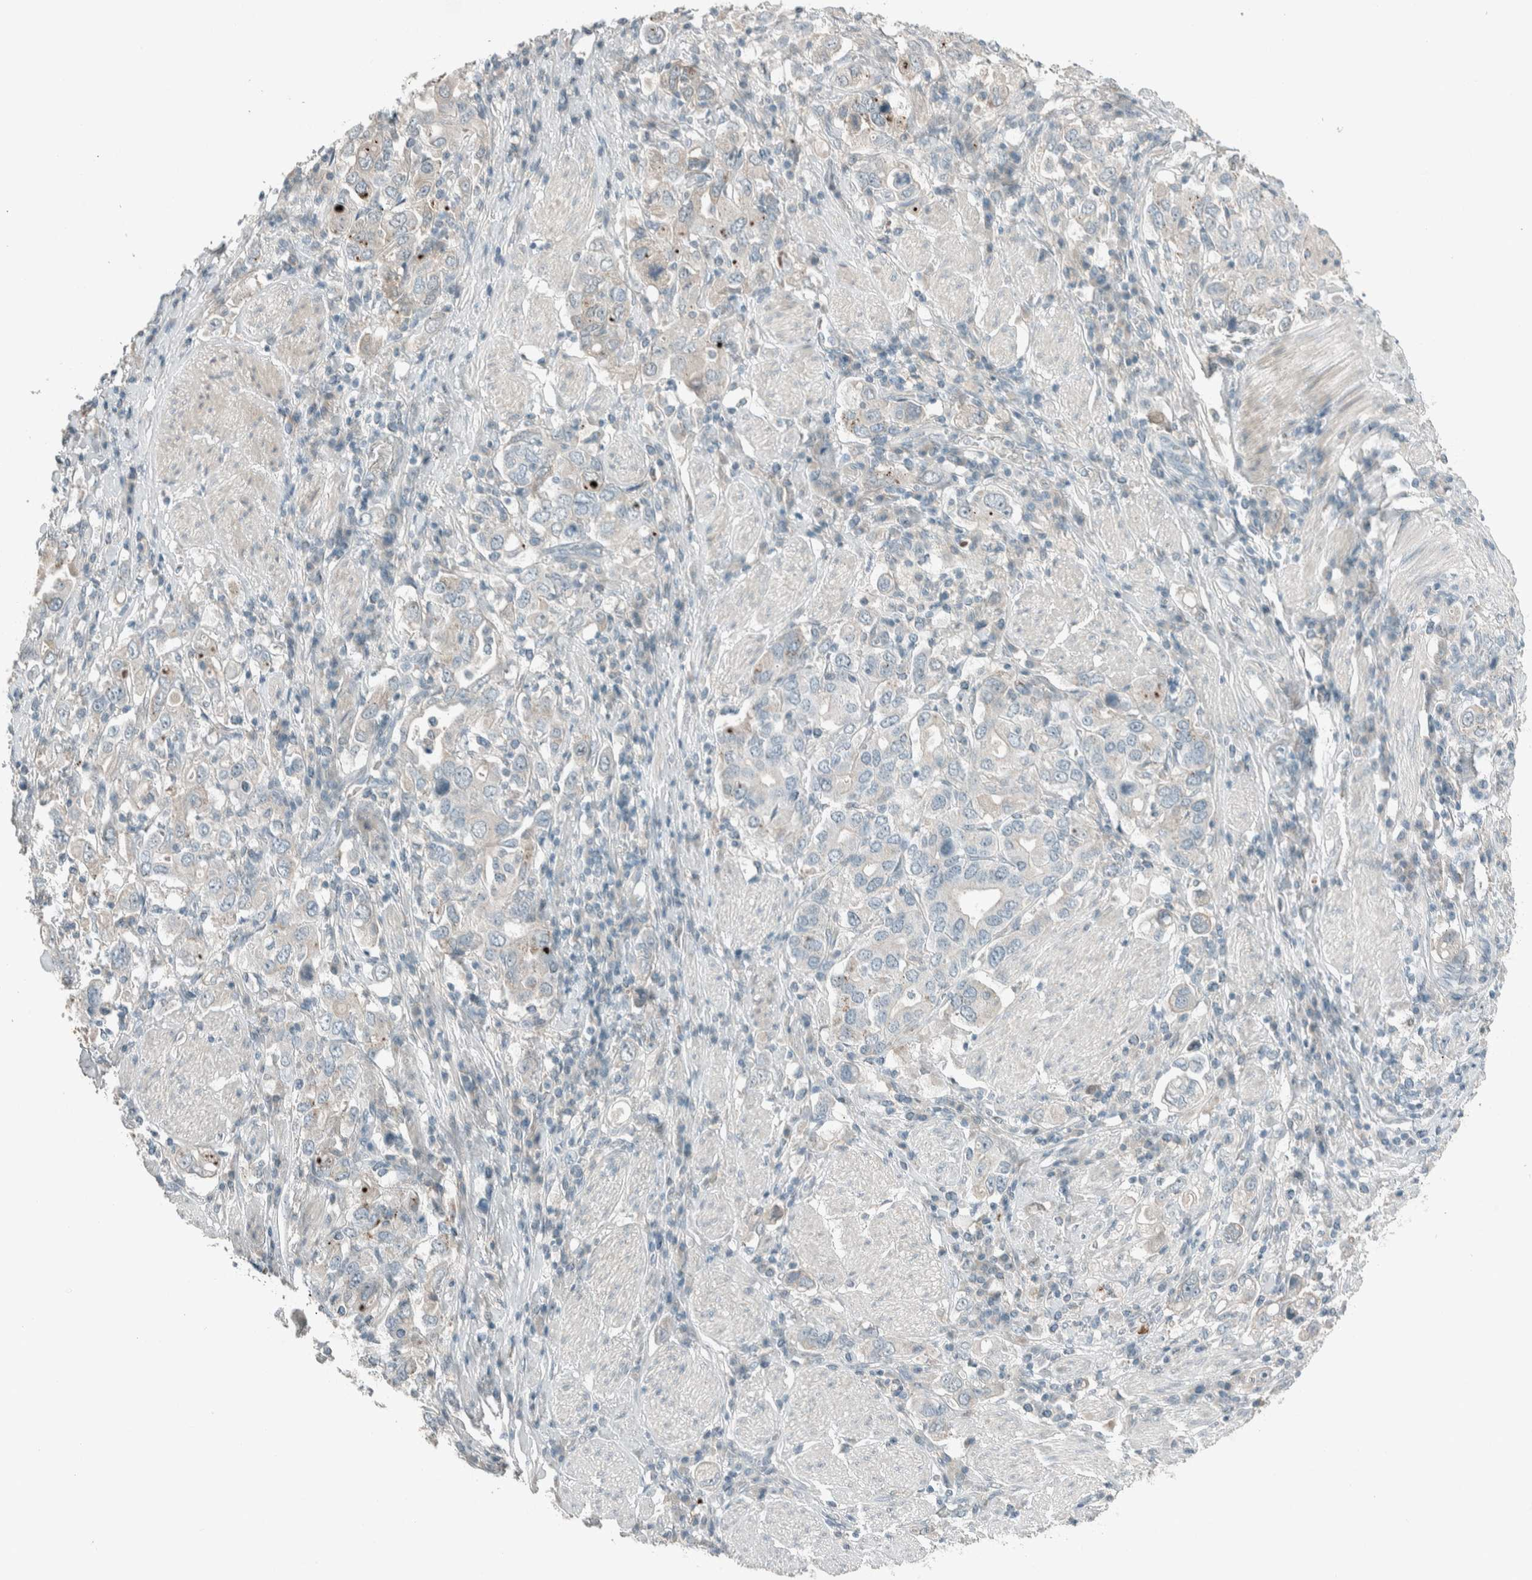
{"staining": {"intensity": "negative", "quantity": "none", "location": "none"}, "tissue": "stomach cancer", "cell_type": "Tumor cells", "image_type": "cancer", "snomed": [{"axis": "morphology", "description": "Adenocarcinoma, NOS"}, {"axis": "topography", "description": "Stomach, upper"}], "caption": "Immunohistochemical staining of human stomach cancer (adenocarcinoma) exhibits no significant staining in tumor cells.", "gene": "CERCAM", "patient": {"sex": "male", "age": 62}}